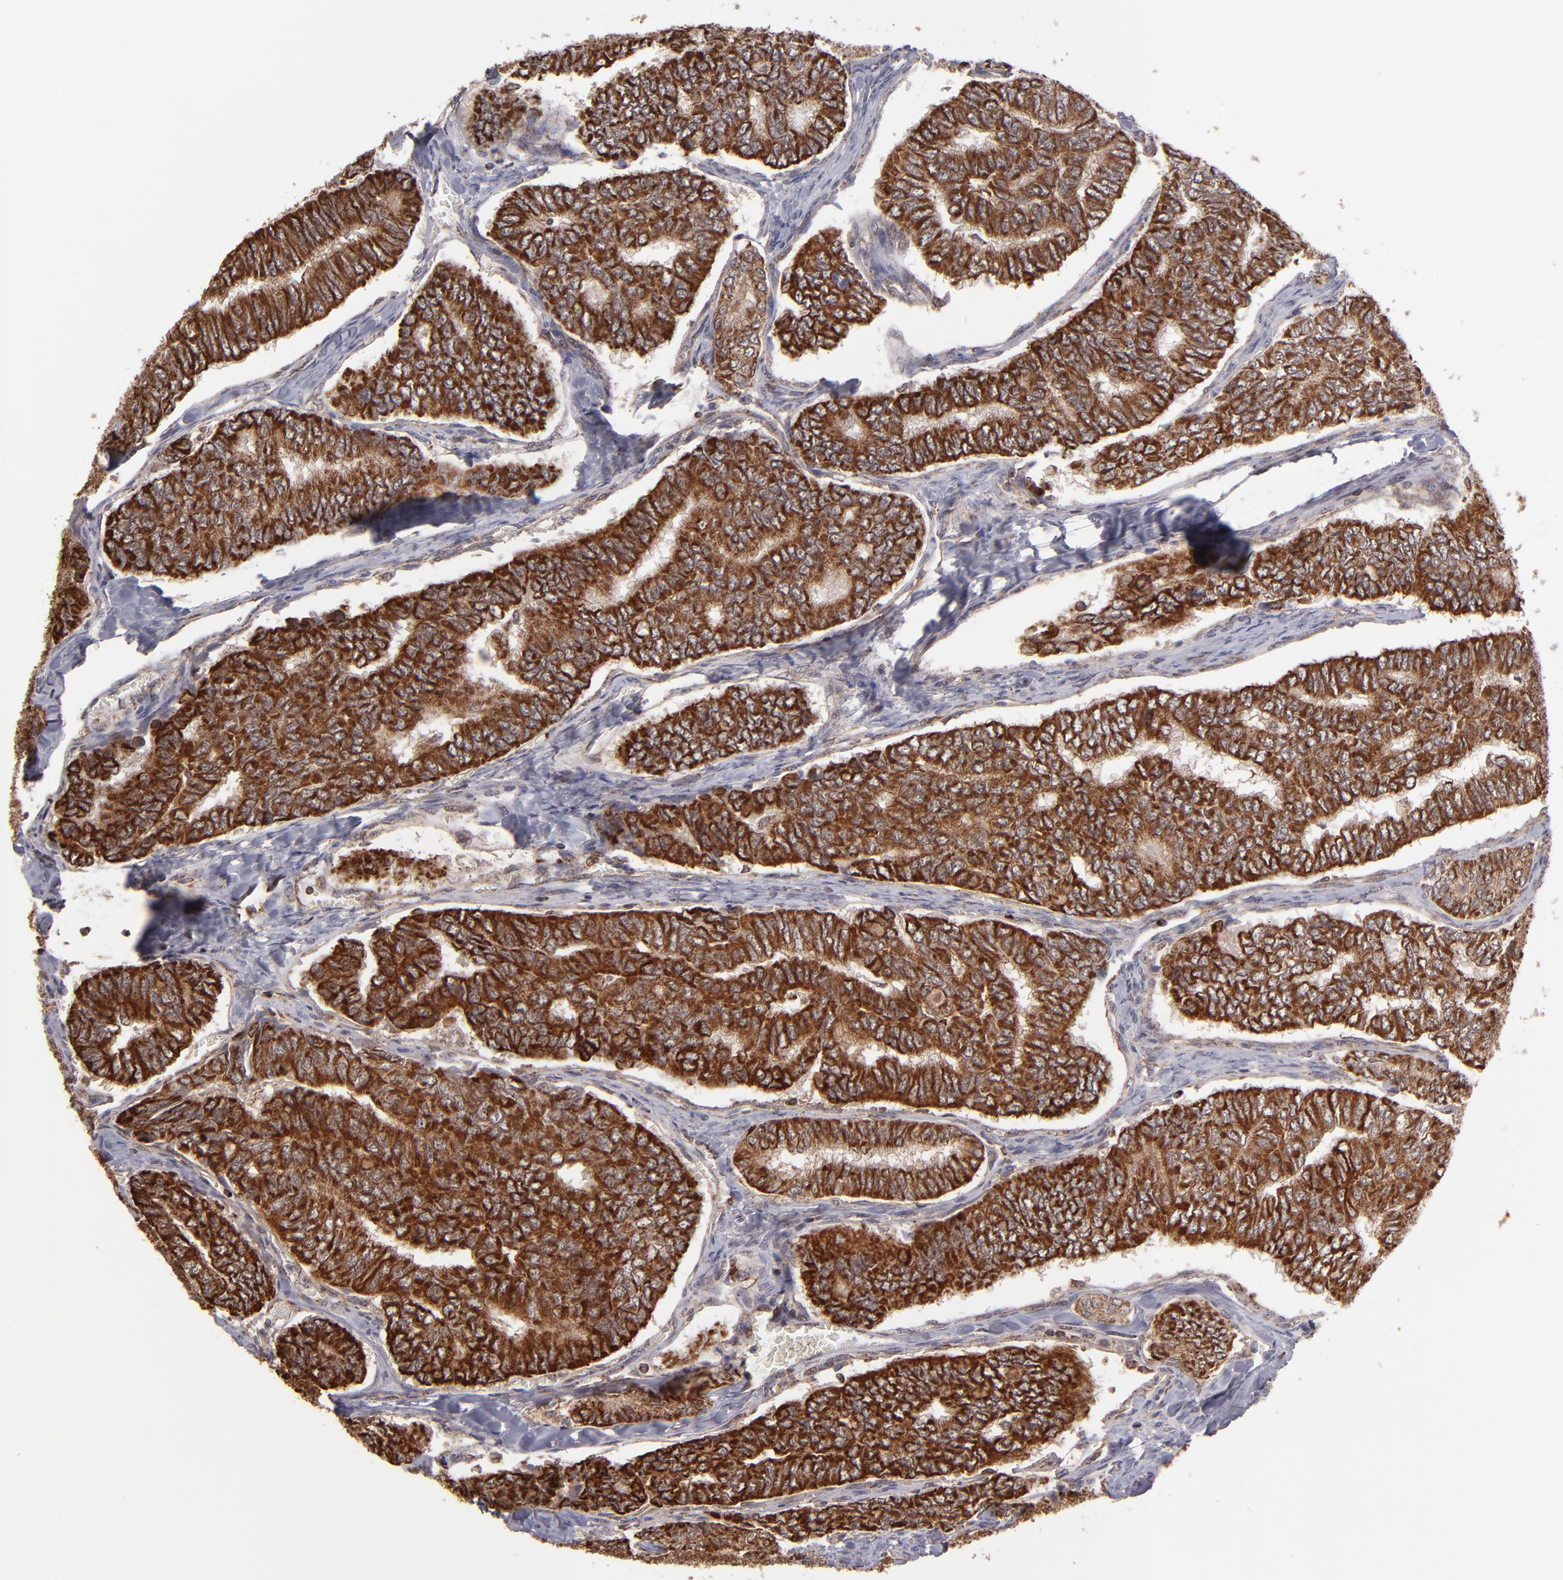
{"staining": {"intensity": "strong", "quantity": ">75%", "location": "cytoplasmic/membranous"}, "tissue": "thyroid cancer", "cell_type": "Tumor cells", "image_type": "cancer", "snomed": [{"axis": "morphology", "description": "Papillary adenocarcinoma, NOS"}, {"axis": "topography", "description": "Thyroid gland"}], "caption": "Thyroid cancer (papillary adenocarcinoma) stained with a brown dye shows strong cytoplasmic/membranous positive staining in about >75% of tumor cells.", "gene": "SLC15A1", "patient": {"sex": "female", "age": 35}}